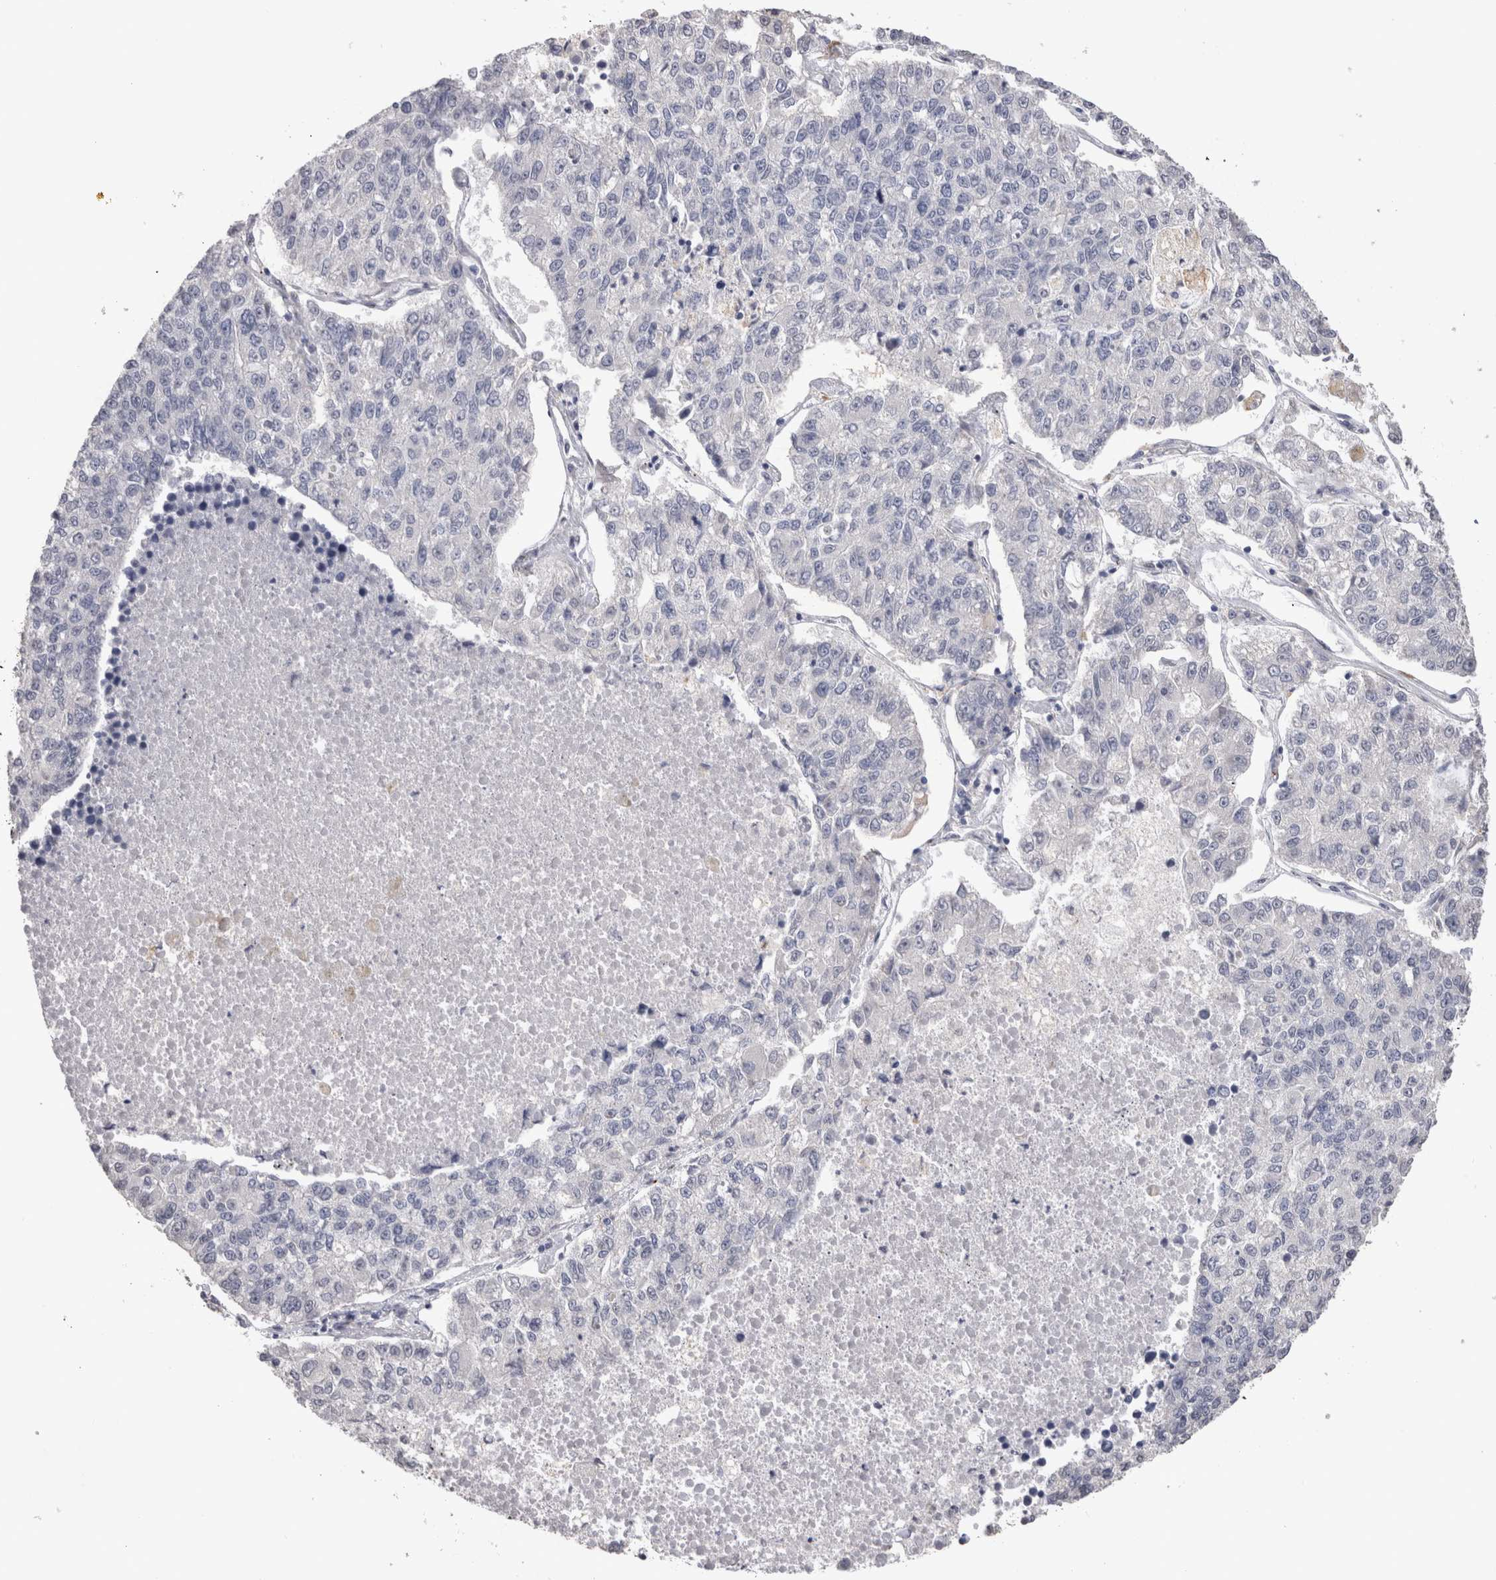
{"staining": {"intensity": "negative", "quantity": "none", "location": "none"}, "tissue": "lung cancer", "cell_type": "Tumor cells", "image_type": "cancer", "snomed": [{"axis": "morphology", "description": "Adenocarcinoma, NOS"}, {"axis": "topography", "description": "Lung"}], "caption": "DAB (3,3'-diaminobenzidine) immunohistochemical staining of lung cancer (adenocarcinoma) reveals no significant staining in tumor cells.", "gene": "CDH6", "patient": {"sex": "male", "age": 49}}